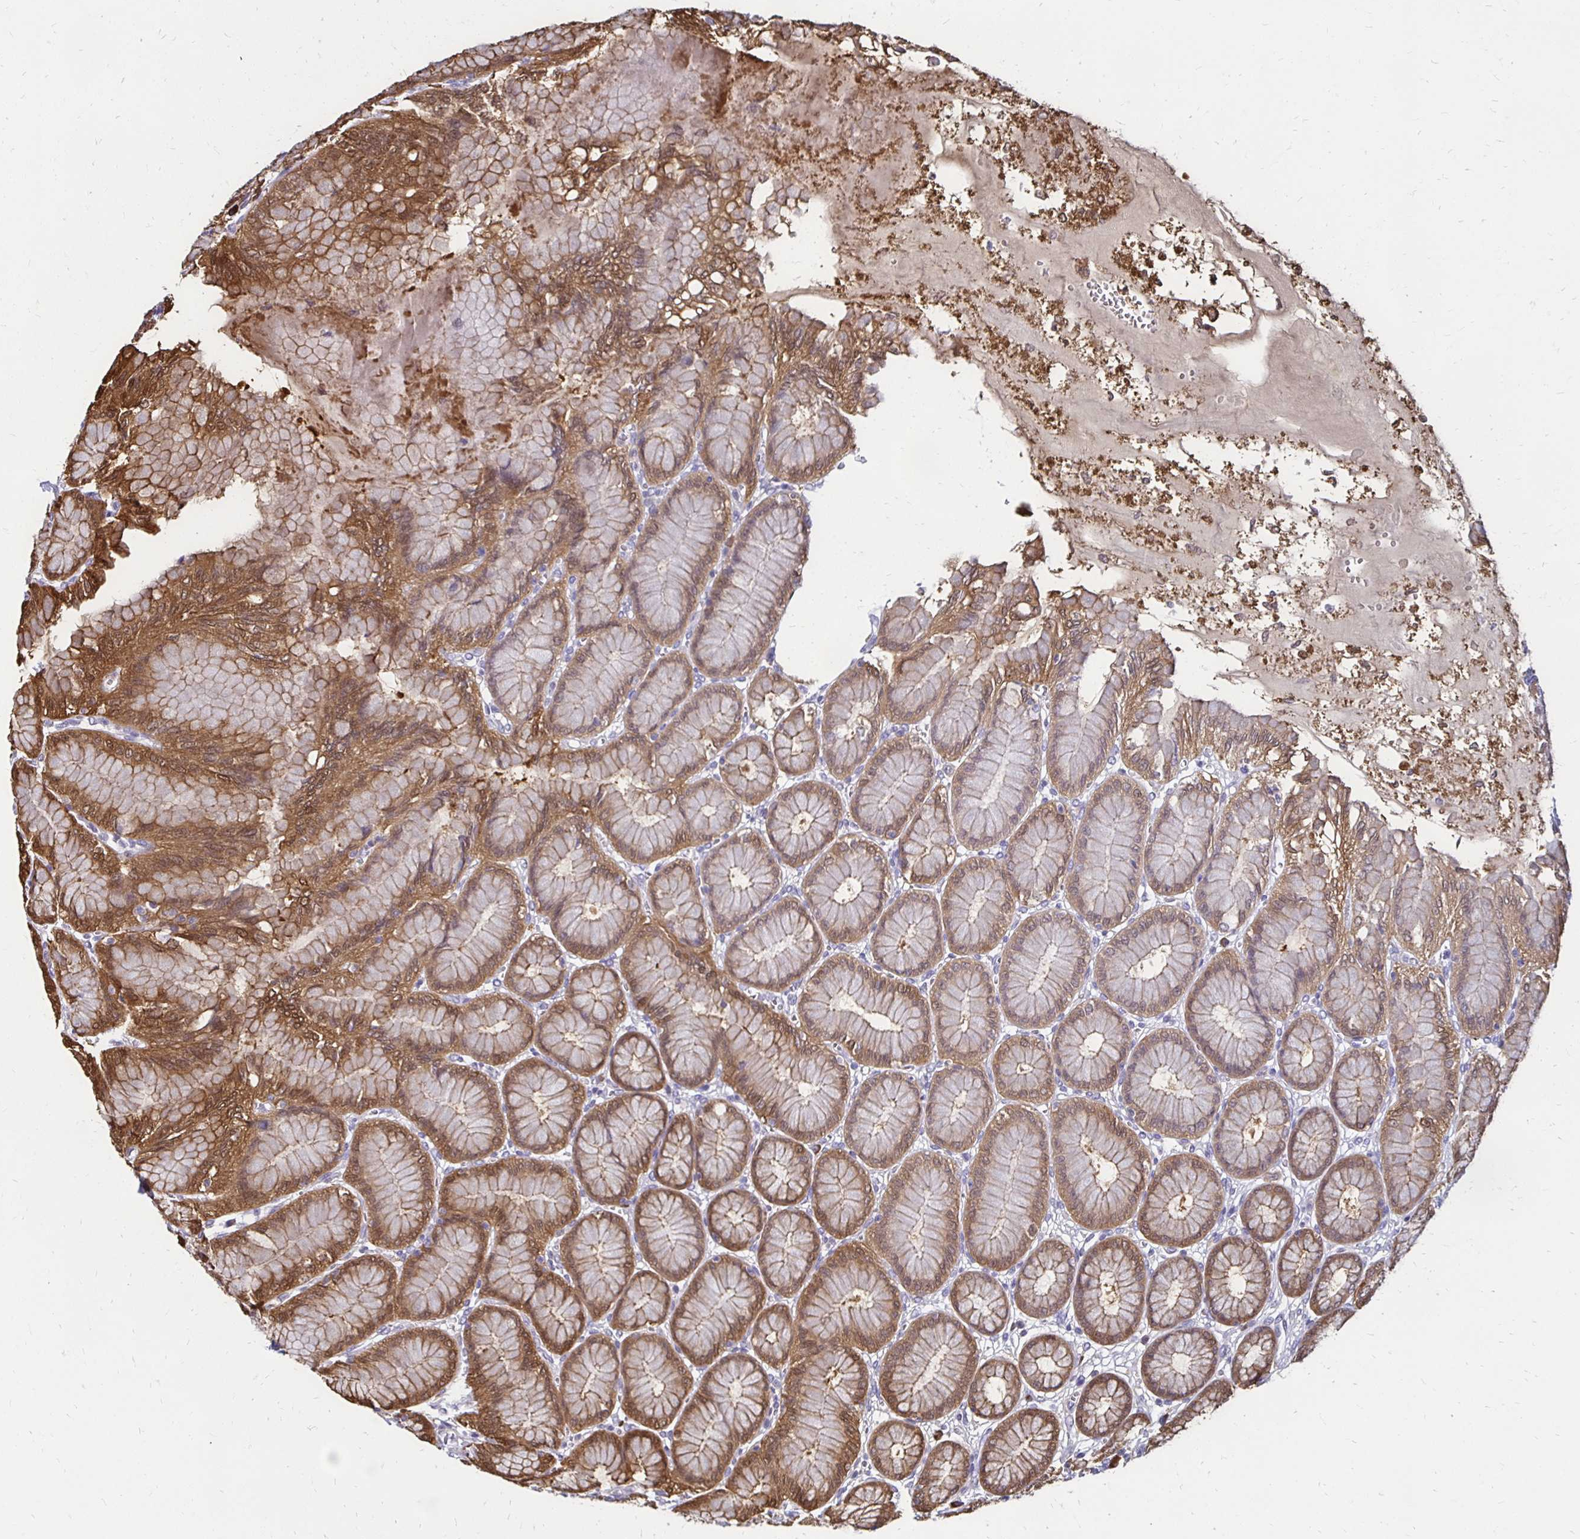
{"staining": {"intensity": "moderate", "quantity": ">75%", "location": "cytoplasmic/membranous,nuclear"}, "tissue": "stomach", "cell_type": "Glandular cells", "image_type": "normal", "snomed": [{"axis": "morphology", "description": "Normal tissue, NOS"}, {"axis": "topography", "description": "Stomach"}, {"axis": "topography", "description": "Stomach, lower"}], "caption": "Immunohistochemical staining of normal human stomach displays moderate cytoplasmic/membranous,nuclear protein staining in approximately >75% of glandular cells. (Brightfield microscopy of DAB IHC at high magnification).", "gene": "TXN", "patient": {"sex": "male", "age": 76}}